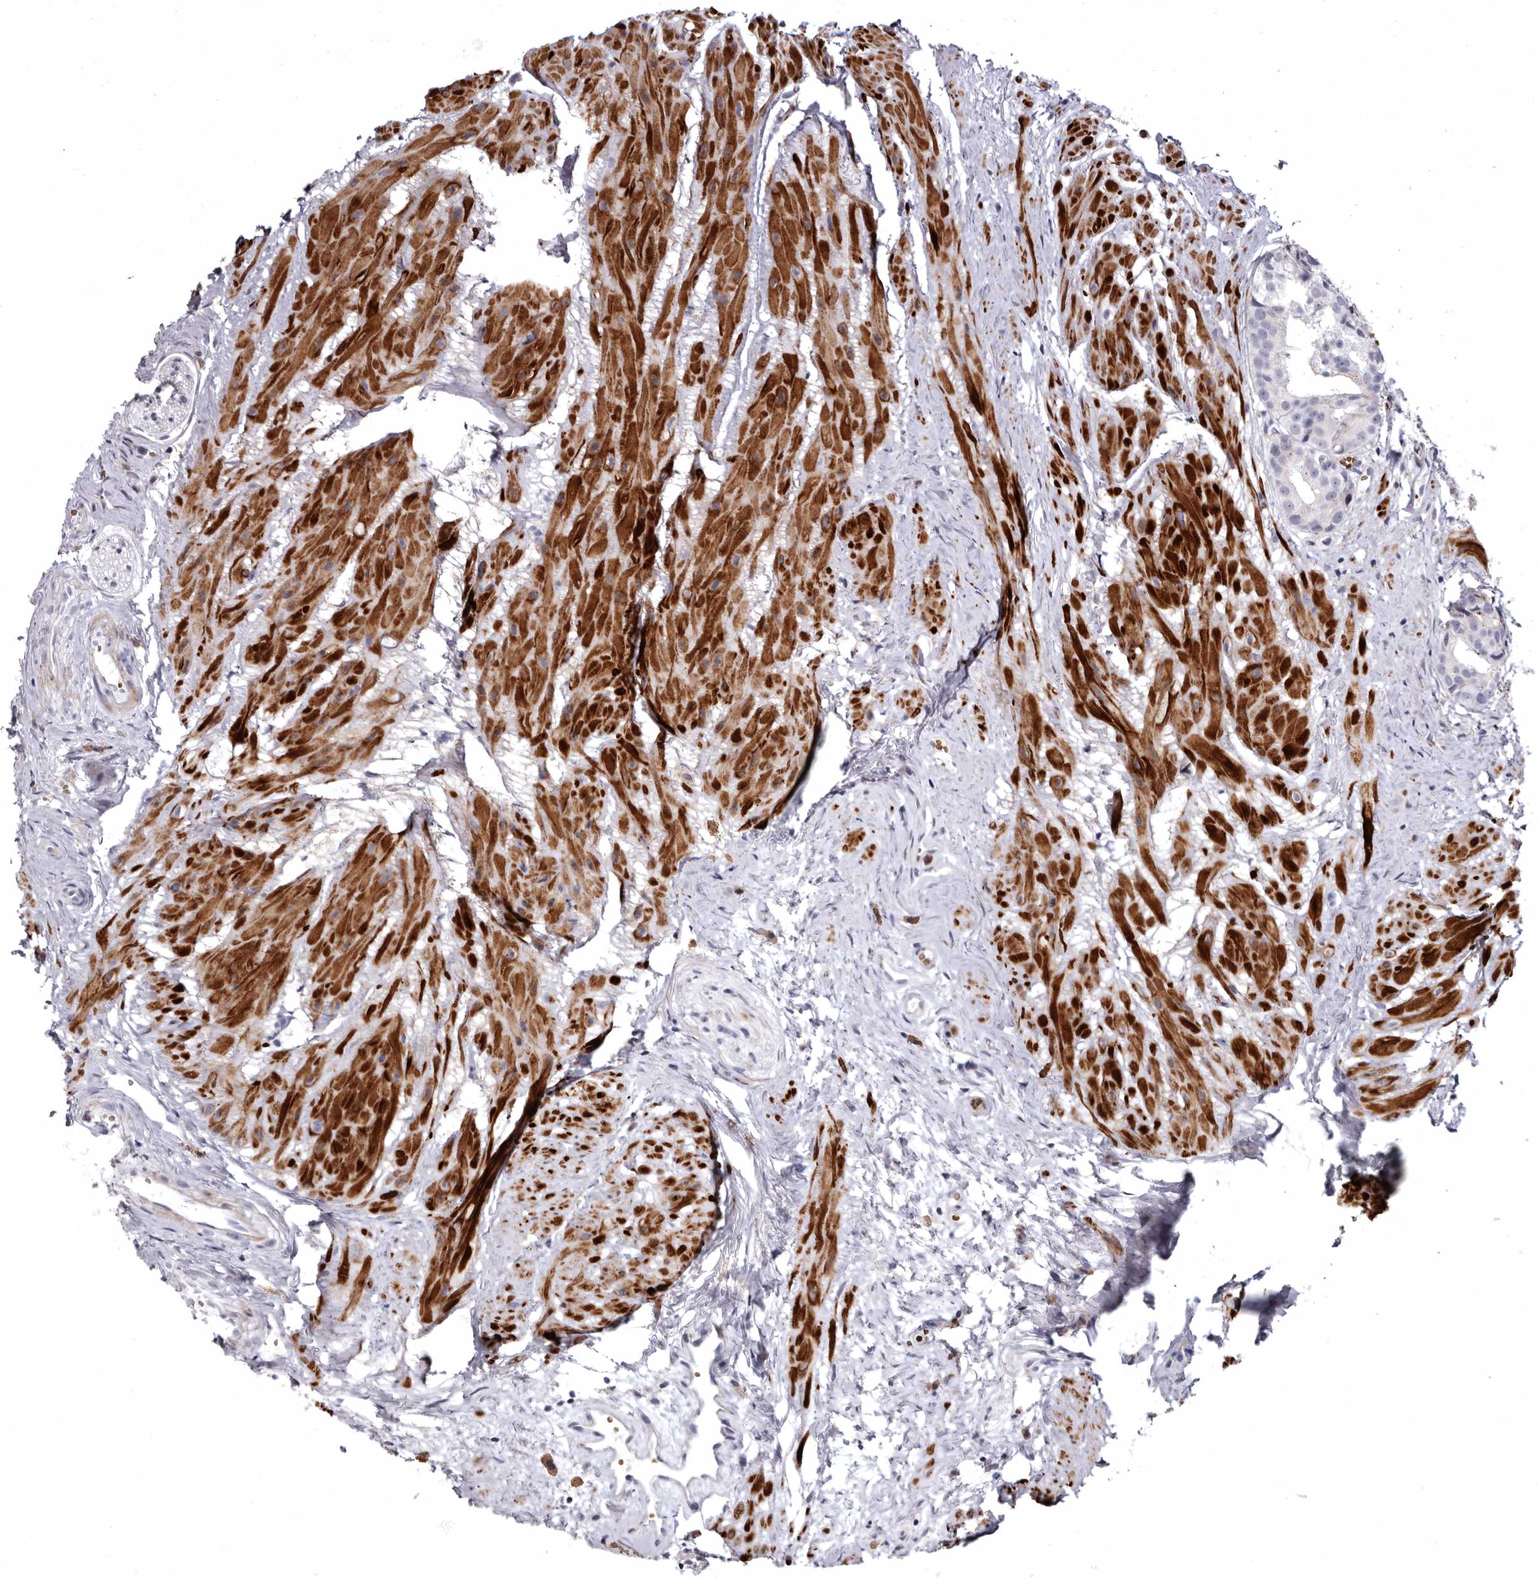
{"staining": {"intensity": "negative", "quantity": "none", "location": "none"}, "tissue": "prostate cancer", "cell_type": "Tumor cells", "image_type": "cancer", "snomed": [{"axis": "morphology", "description": "Adenocarcinoma, Low grade"}, {"axis": "topography", "description": "Prostate"}], "caption": "A micrograph of human low-grade adenocarcinoma (prostate) is negative for staining in tumor cells.", "gene": "AIDA", "patient": {"sex": "male", "age": 88}}